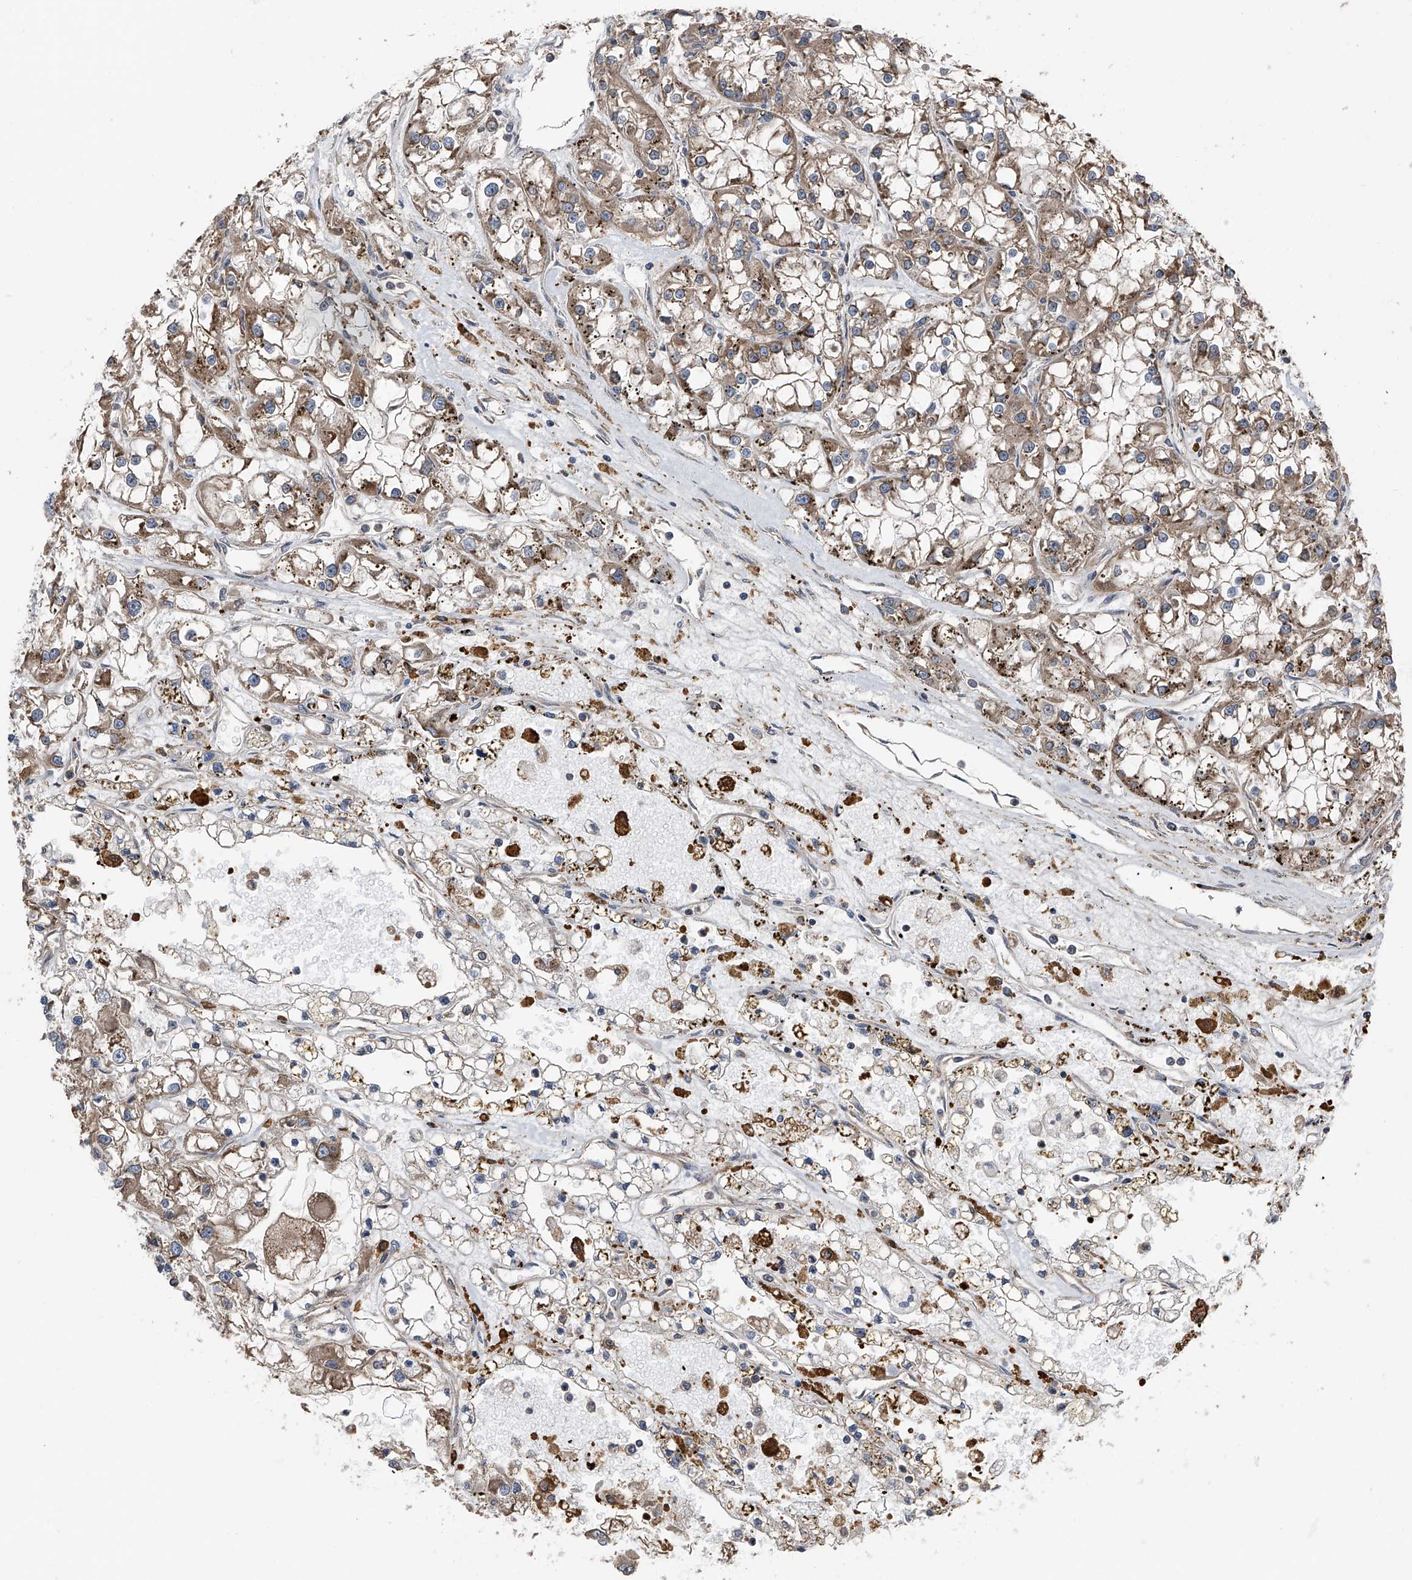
{"staining": {"intensity": "weak", "quantity": ">75%", "location": "cytoplasmic/membranous"}, "tissue": "renal cancer", "cell_type": "Tumor cells", "image_type": "cancer", "snomed": [{"axis": "morphology", "description": "Adenocarcinoma, NOS"}, {"axis": "topography", "description": "Kidney"}], "caption": "This is a micrograph of IHC staining of renal adenocarcinoma, which shows weak positivity in the cytoplasmic/membranous of tumor cells.", "gene": "KCNJ2", "patient": {"sex": "female", "age": 52}}